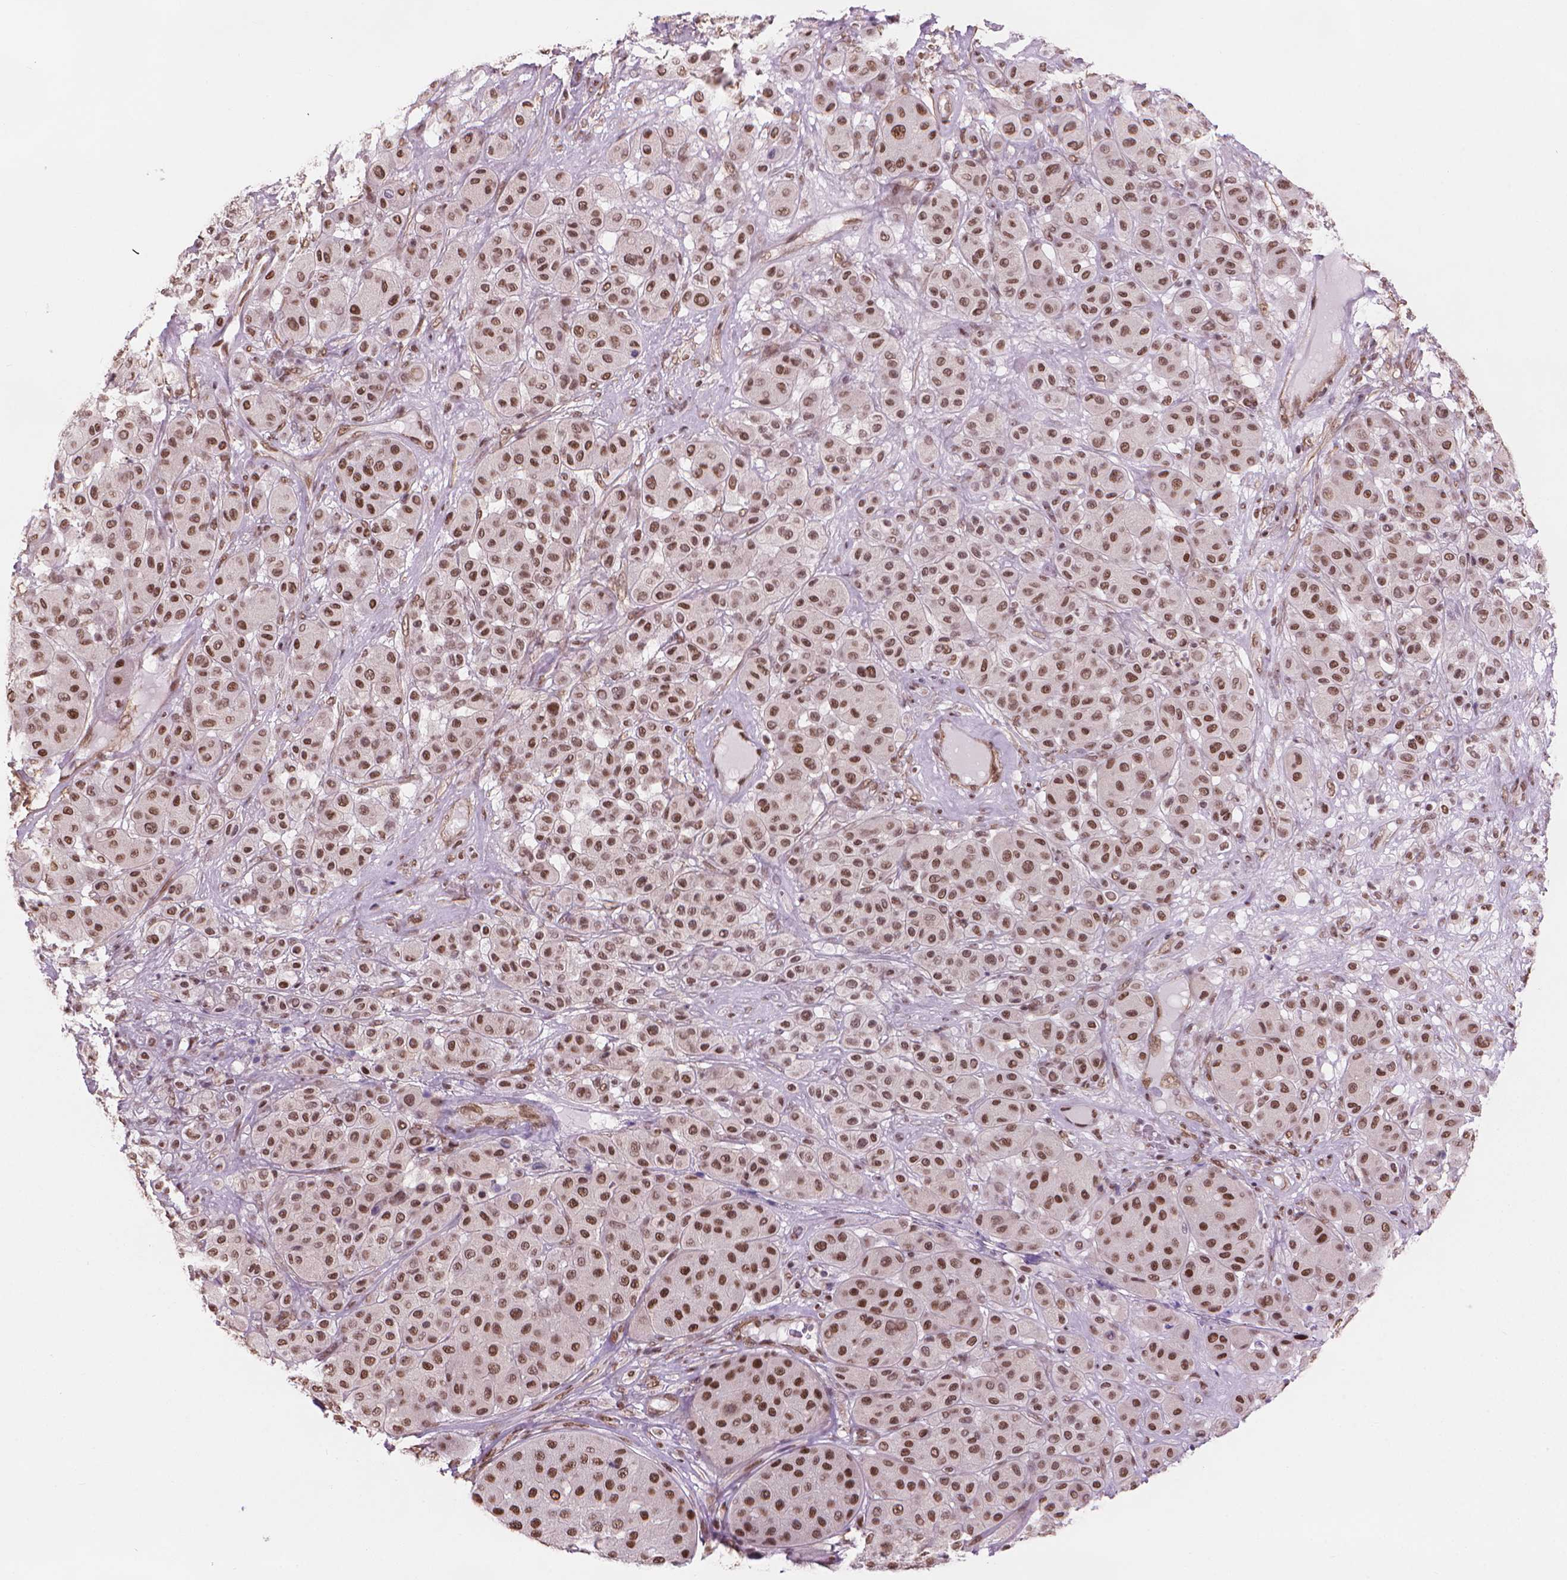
{"staining": {"intensity": "moderate", "quantity": ">75%", "location": "nuclear"}, "tissue": "melanoma", "cell_type": "Tumor cells", "image_type": "cancer", "snomed": [{"axis": "morphology", "description": "Malignant melanoma, Metastatic site"}, {"axis": "topography", "description": "Smooth muscle"}], "caption": "Protein positivity by immunohistochemistry displays moderate nuclear positivity in approximately >75% of tumor cells in melanoma. (brown staining indicates protein expression, while blue staining denotes nuclei).", "gene": "HOXD4", "patient": {"sex": "male", "age": 41}}